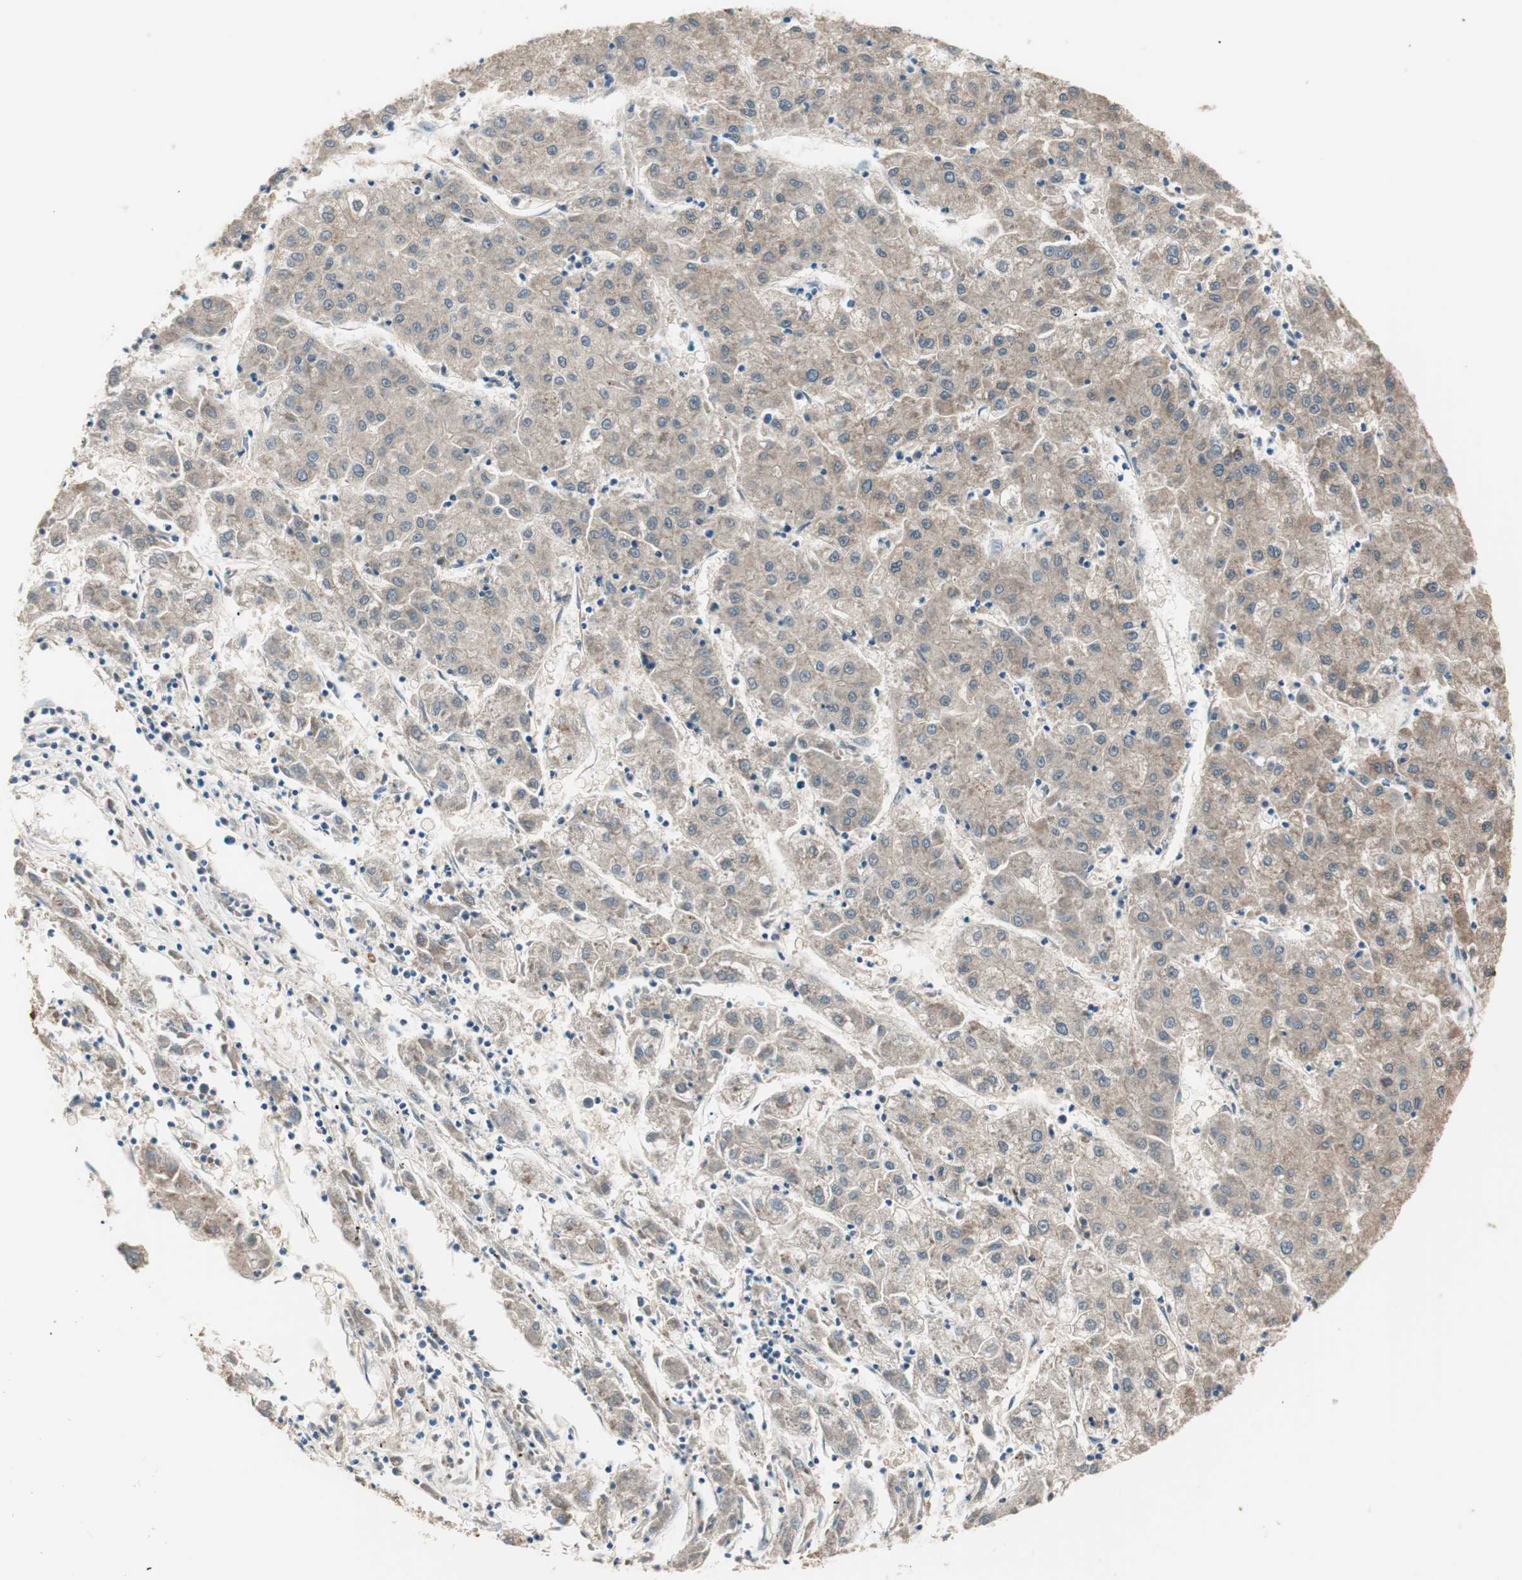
{"staining": {"intensity": "weak", "quantity": ">75%", "location": "cytoplasmic/membranous"}, "tissue": "liver cancer", "cell_type": "Tumor cells", "image_type": "cancer", "snomed": [{"axis": "morphology", "description": "Carcinoma, Hepatocellular, NOS"}, {"axis": "topography", "description": "Liver"}], "caption": "A brown stain shows weak cytoplasmic/membranous positivity of a protein in human liver cancer (hepatocellular carcinoma) tumor cells.", "gene": "KHK", "patient": {"sex": "male", "age": 72}}